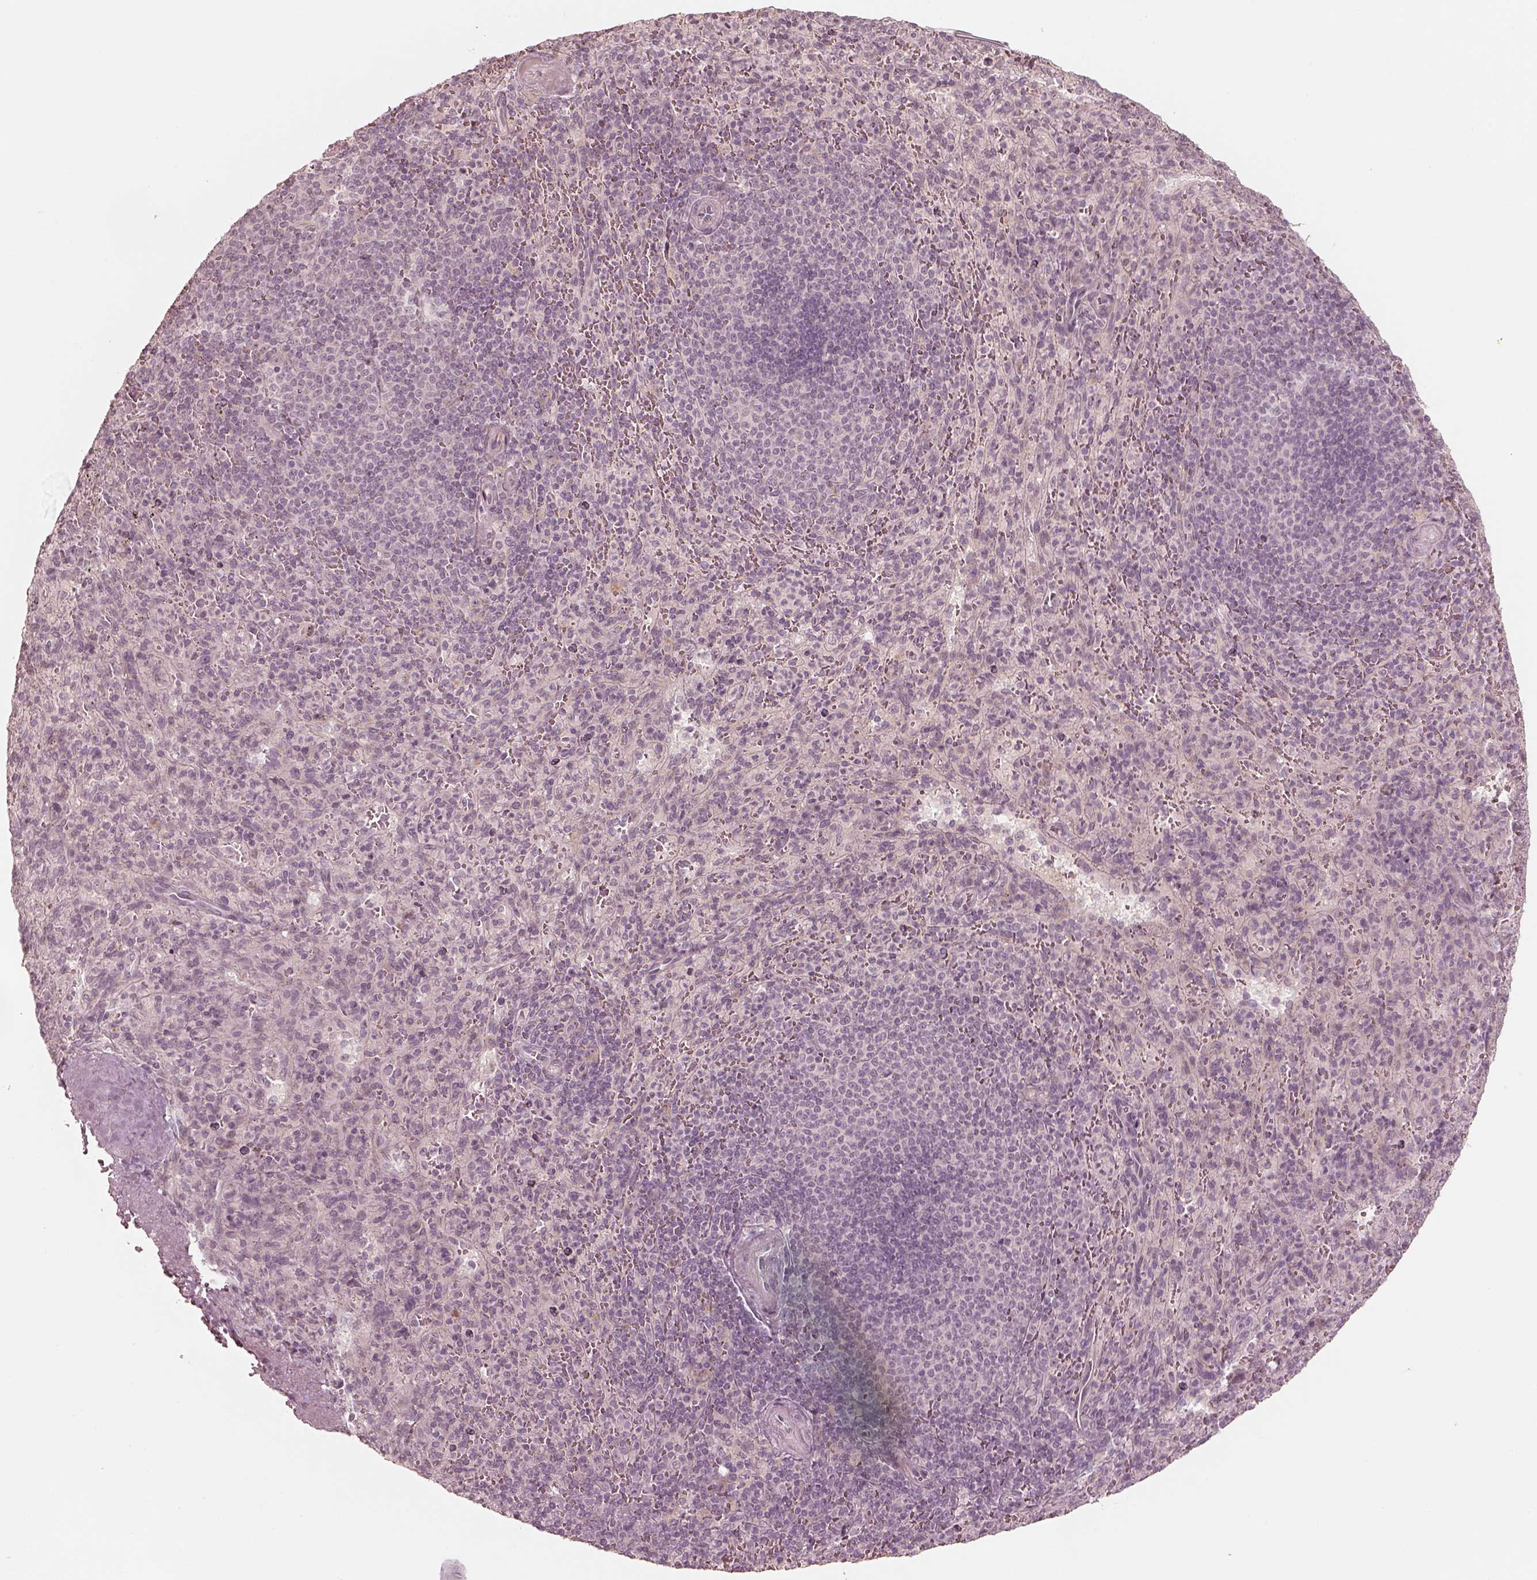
{"staining": {"intensity": "negative", "quantity": "none", "location": "none"}, "tissue": "spleen", "cell_type": "Cells in red pulp", "image_type": "normal", "snomed": [{"axis": "morphology", "description": "Normal tissue, NOS"}, {"axis": "topography", "description": "Spleen"}], "caption": "IHC histopathology image of normal human spleen stained for a protein (brown), which displays no expression in cells in red pulp. Nuclei are stained in blue.", "gene": "ACACB", "patient": {"sex": "male", "age": 57}}